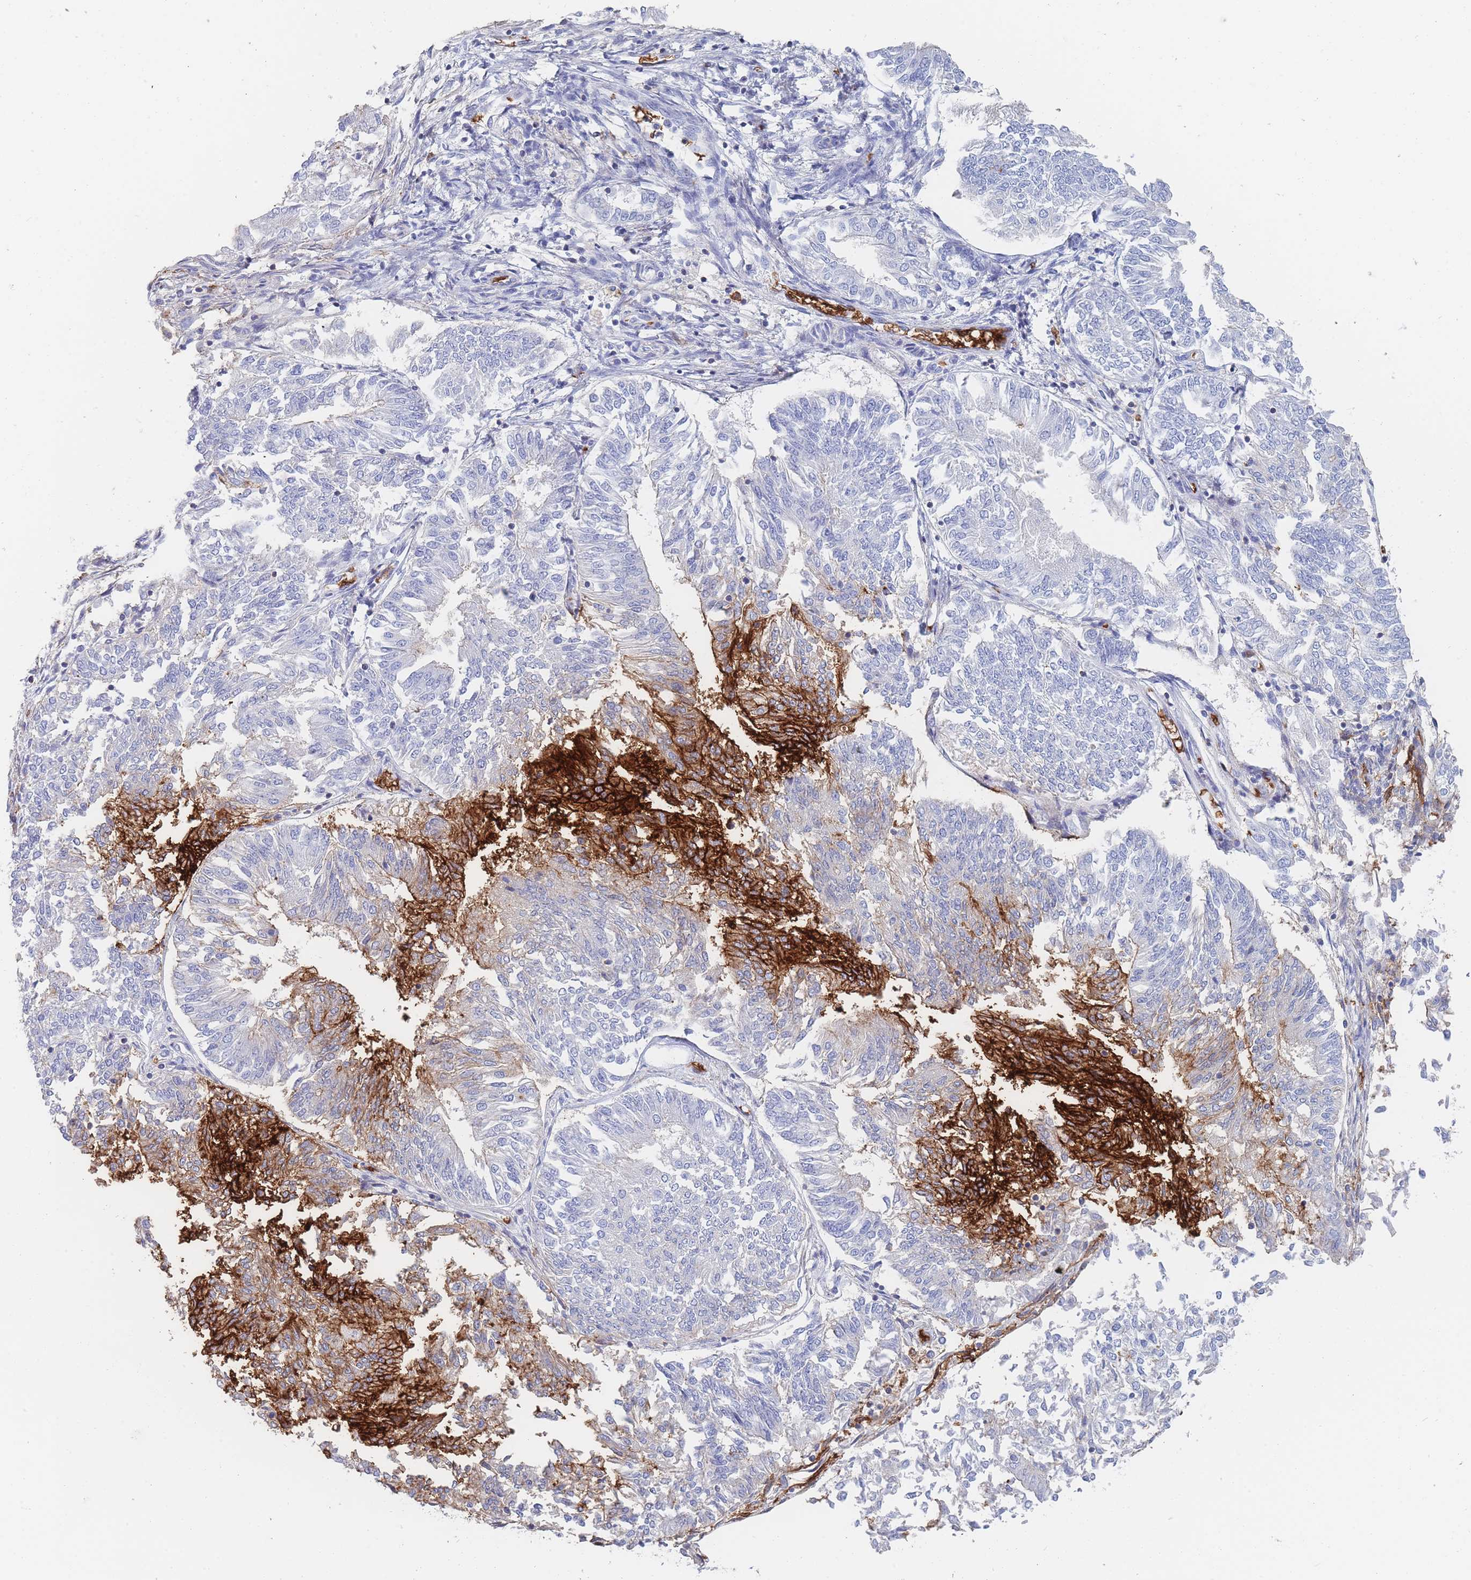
{"staining": {"intensity": "strong", "quantity": "<25%", "location": "cytoplasmic/membranous"}, "tissue": "endometrial cancer", "cell_type": "Tumor cells", "image_type": "cancer", "snomed": [{"axis": "morphology", "description": "Adenocarcinoma, NOS"}, {"axis": "topography", "description": "Endometrium"}], "caption": "Immunohistochemical staining of endometrial adenocarcinoma shows strong cytoplasmic/membranous protein staining in about <25% of tumor cells.", "gene": "SLC2A1", "patient": {"sex": "female", "age": 58}}